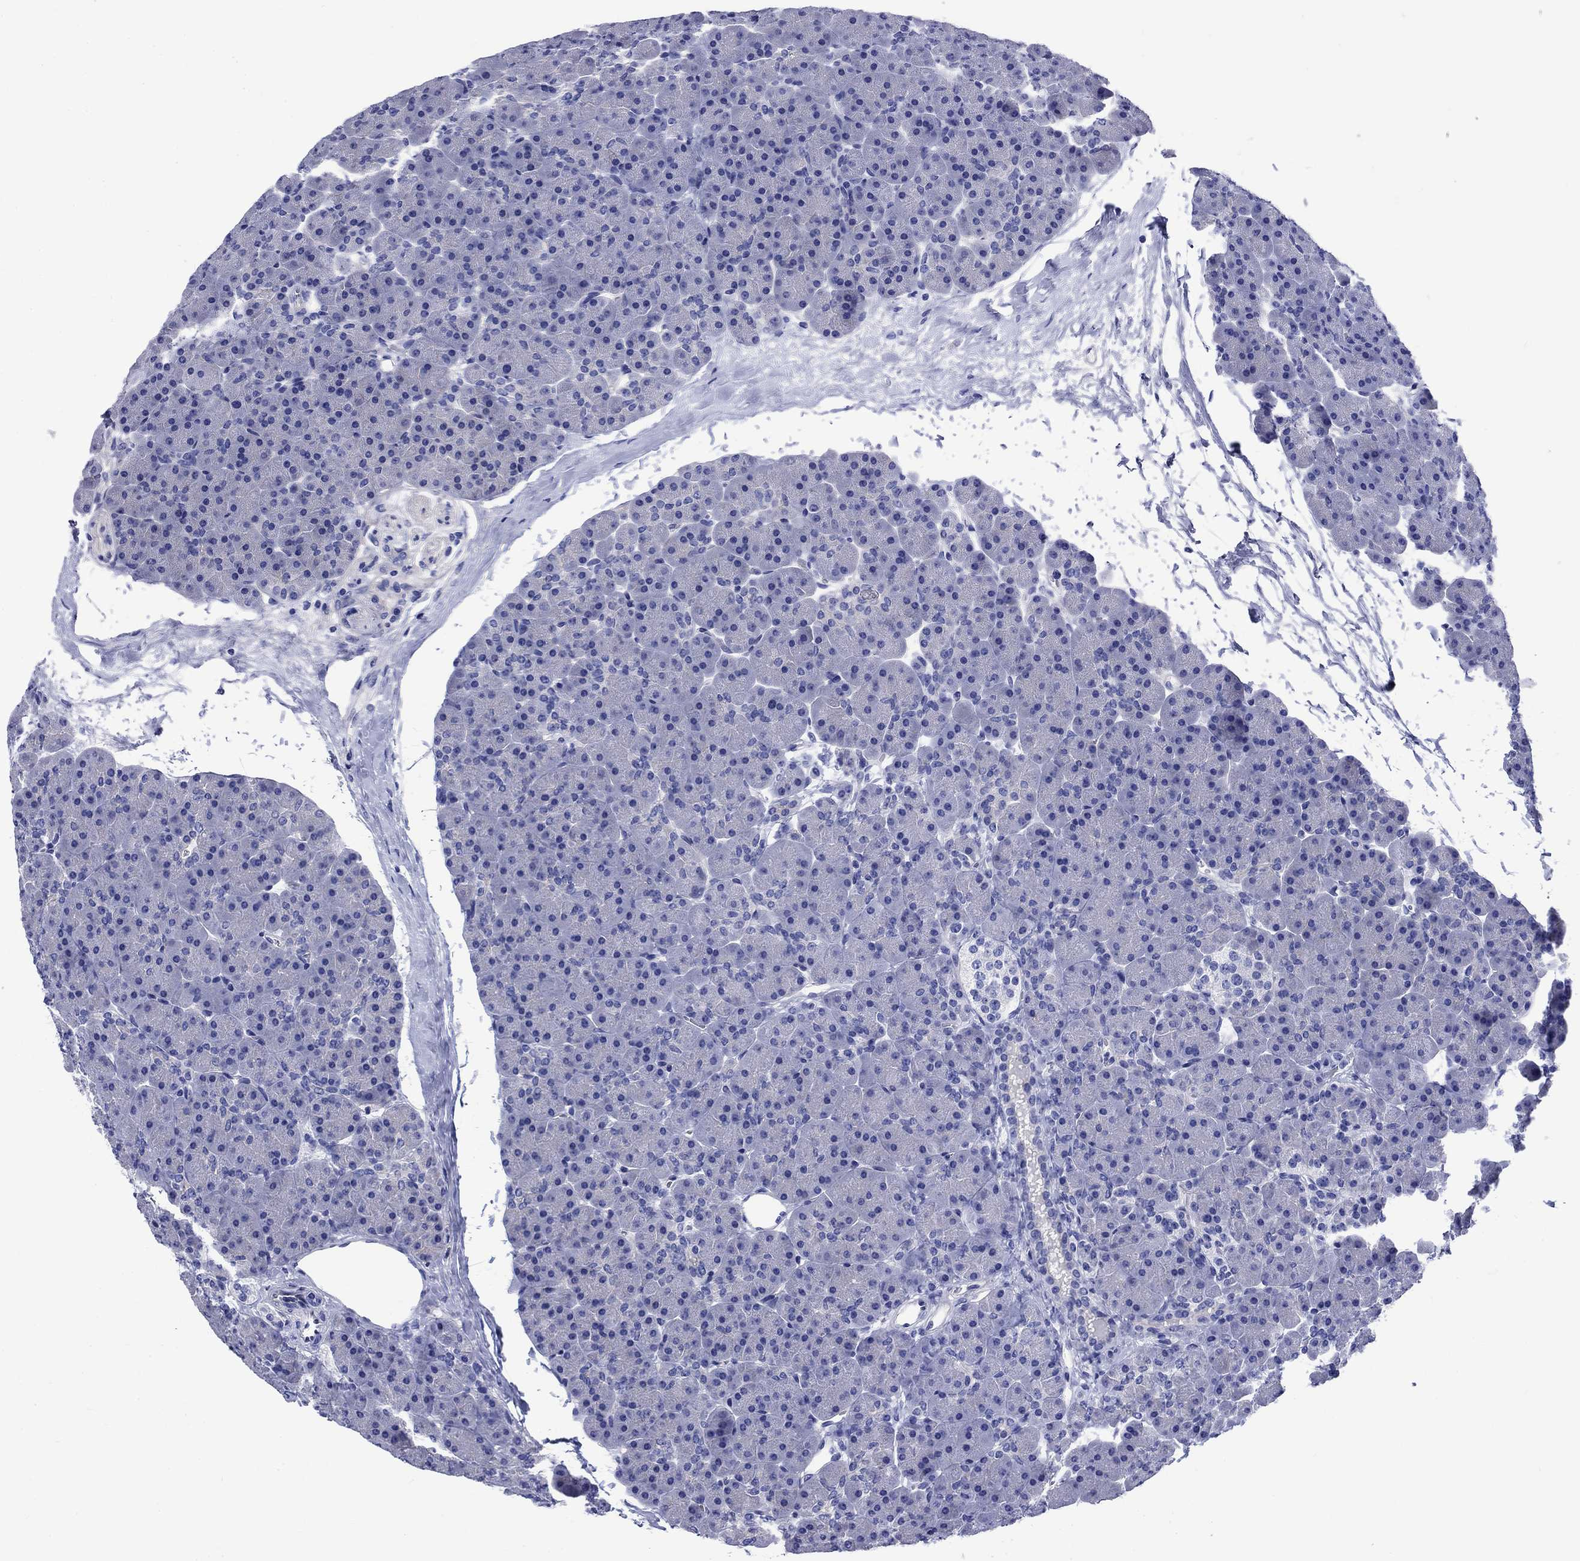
{"staining": {"intensity": "negative", "quantity": "none", "location": "none"}, "tissue": "pancreas", "cell_type": "Exocrine glandular cells", "image_type": "normal", "snomed": [{"axis": "morphology", "description": "Normal tissue, NOS"}, {"axis": "topography", "description": "Pancreas"}], "caption": "This is a histopathology image of IHC staining of benign pancreas, which shows no expression in exocrine glandular cells.", "gene": "SLC1A2", "patient": {"sex": "female", "age": 44}}